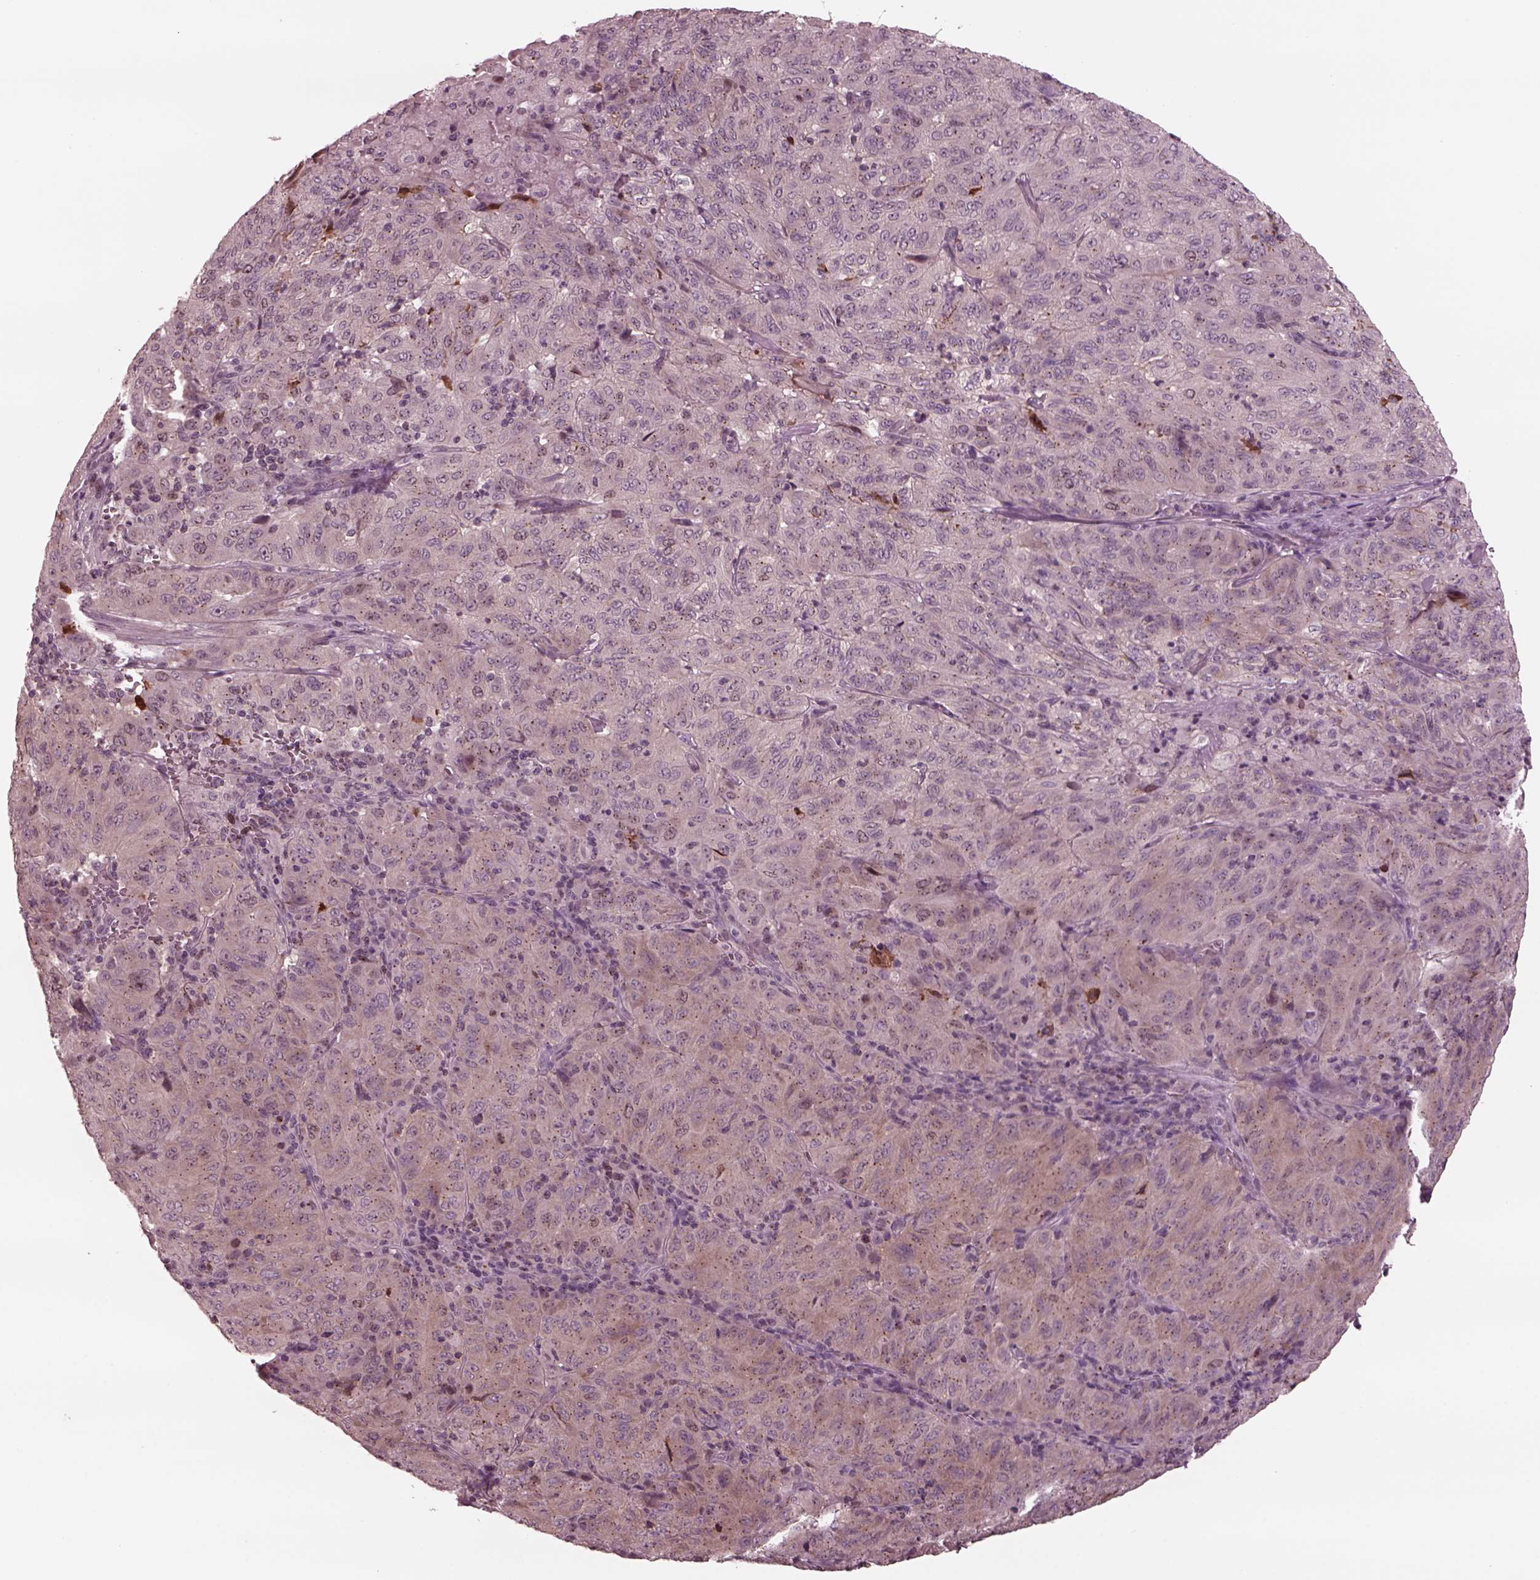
{"staining": {"intensity": "weak", "quantity": "25%-75%", "location": "cytoplasmic/membranous"}, "tissue": "pancreatic cancer", "cell_type": "Tumor cells", "image_type": "cancer", "snomed": [{"axis": "morphology", "description": "Adenocarcinoma, NOS"}, {"axis": "topography", "description": "Pancreas"}], "caption": "IHC (DAB (3,3'-diaminobenzidine)) staining of human pancreatic adenocarcinoma reveals weak cytoplasmic/membranous protein staining in approximately 25%-75% of tumor cells.", "gene": "SAXO1", "patient": {"sex": "male", "age": 63}}